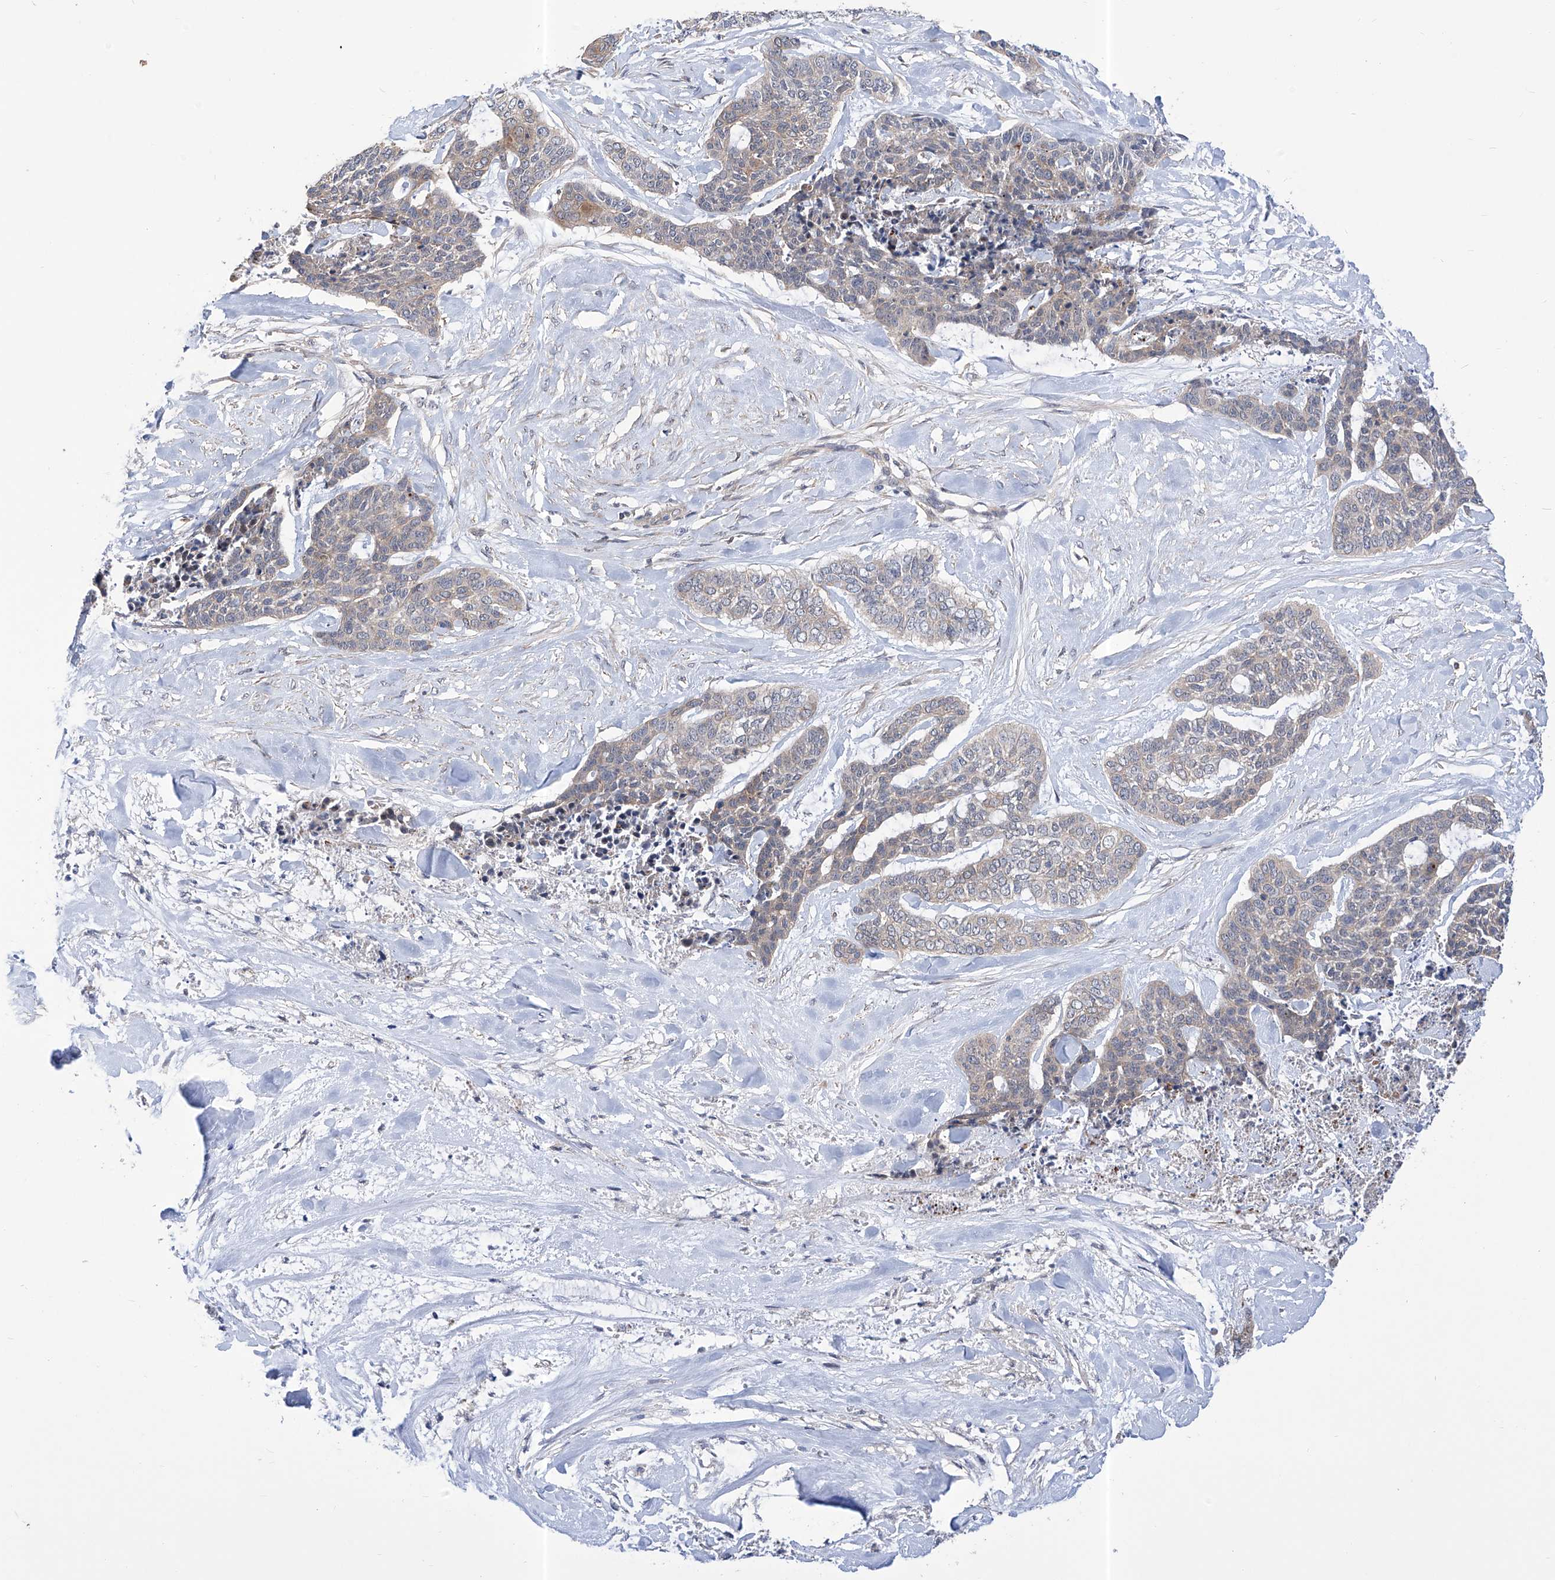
{"staining": {"intensity": "weak", "quantity": "<25%", "location": "cytoplasmic/membranous"}, "tissue": "skin cancer", "cell_type": "Tumor cells", "image_type": "cancer", "snomed": [{"axis": "morphology", "description": "Basal cell carcinoma"}, {"axis": "topography", "description": "Skin"}], "caption": "Micrograph shows no protein expression in tumor cells of skin basal cell carcinoma tissue.", "gene": "KIFC2", "patient": {"sex": "female", "age": 64}}